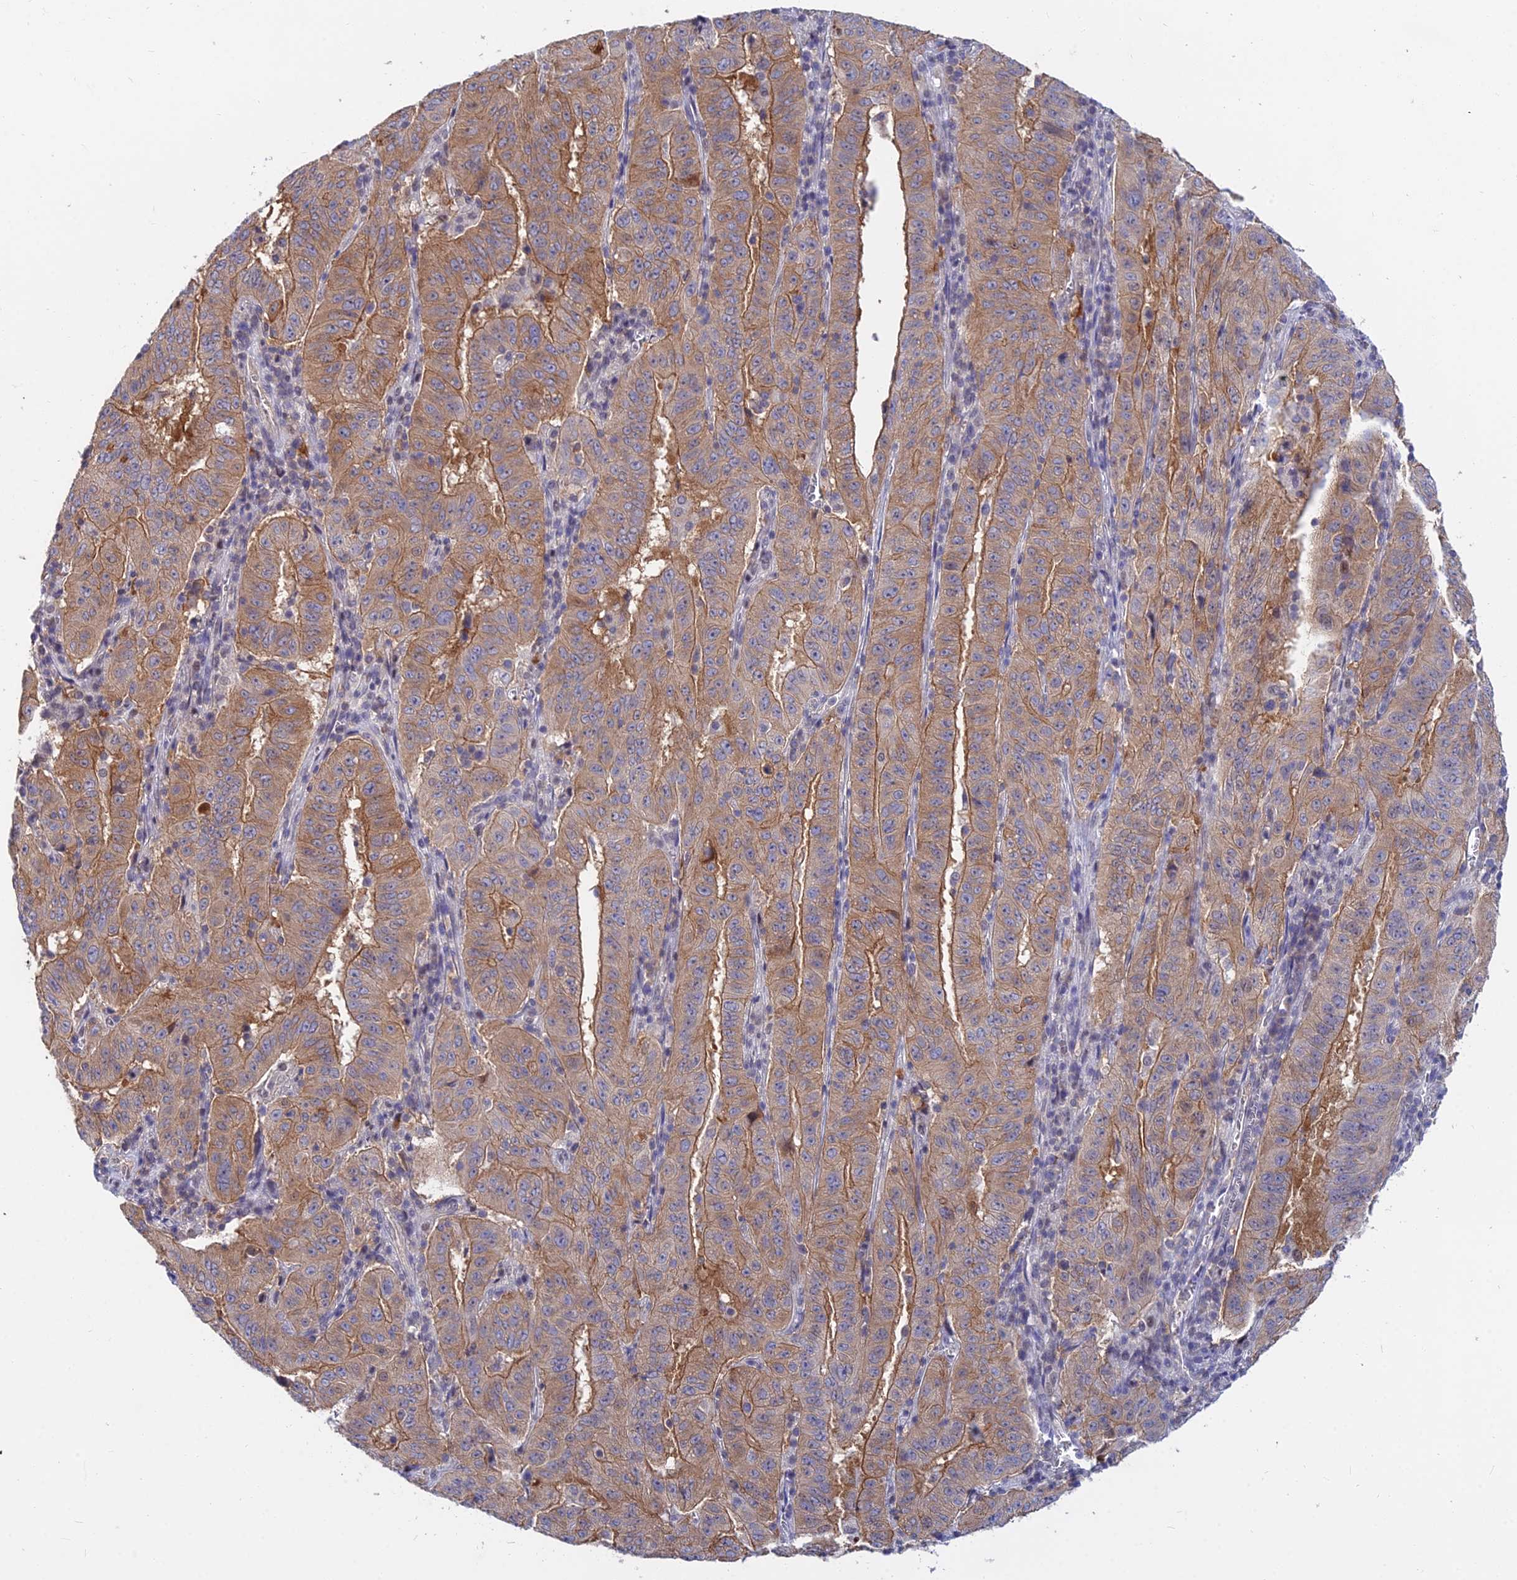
{"staining": {"intensity": "moderate", "quantity": ">75%", "location": "cytoplasmic/membranous"}, "tissue": "pancreatic cancer", "cell_type": "Tumor cells", "image_type": "cancer", "snomed": [{"axis": "morphology", "description": "Adenocarcinoma, NOS"}, {"axis": "topography", "description": "Pancreas"}], "caption": "This image demonstrates immunohistochemistry staining of adenocarcinoma (pancreatic), with medium moderate cytoplasmic/membranous staining in approximately >75% of tumor cells.", "gene": "B3GALT4", "patient": {"sex": "male", "age": 63}}